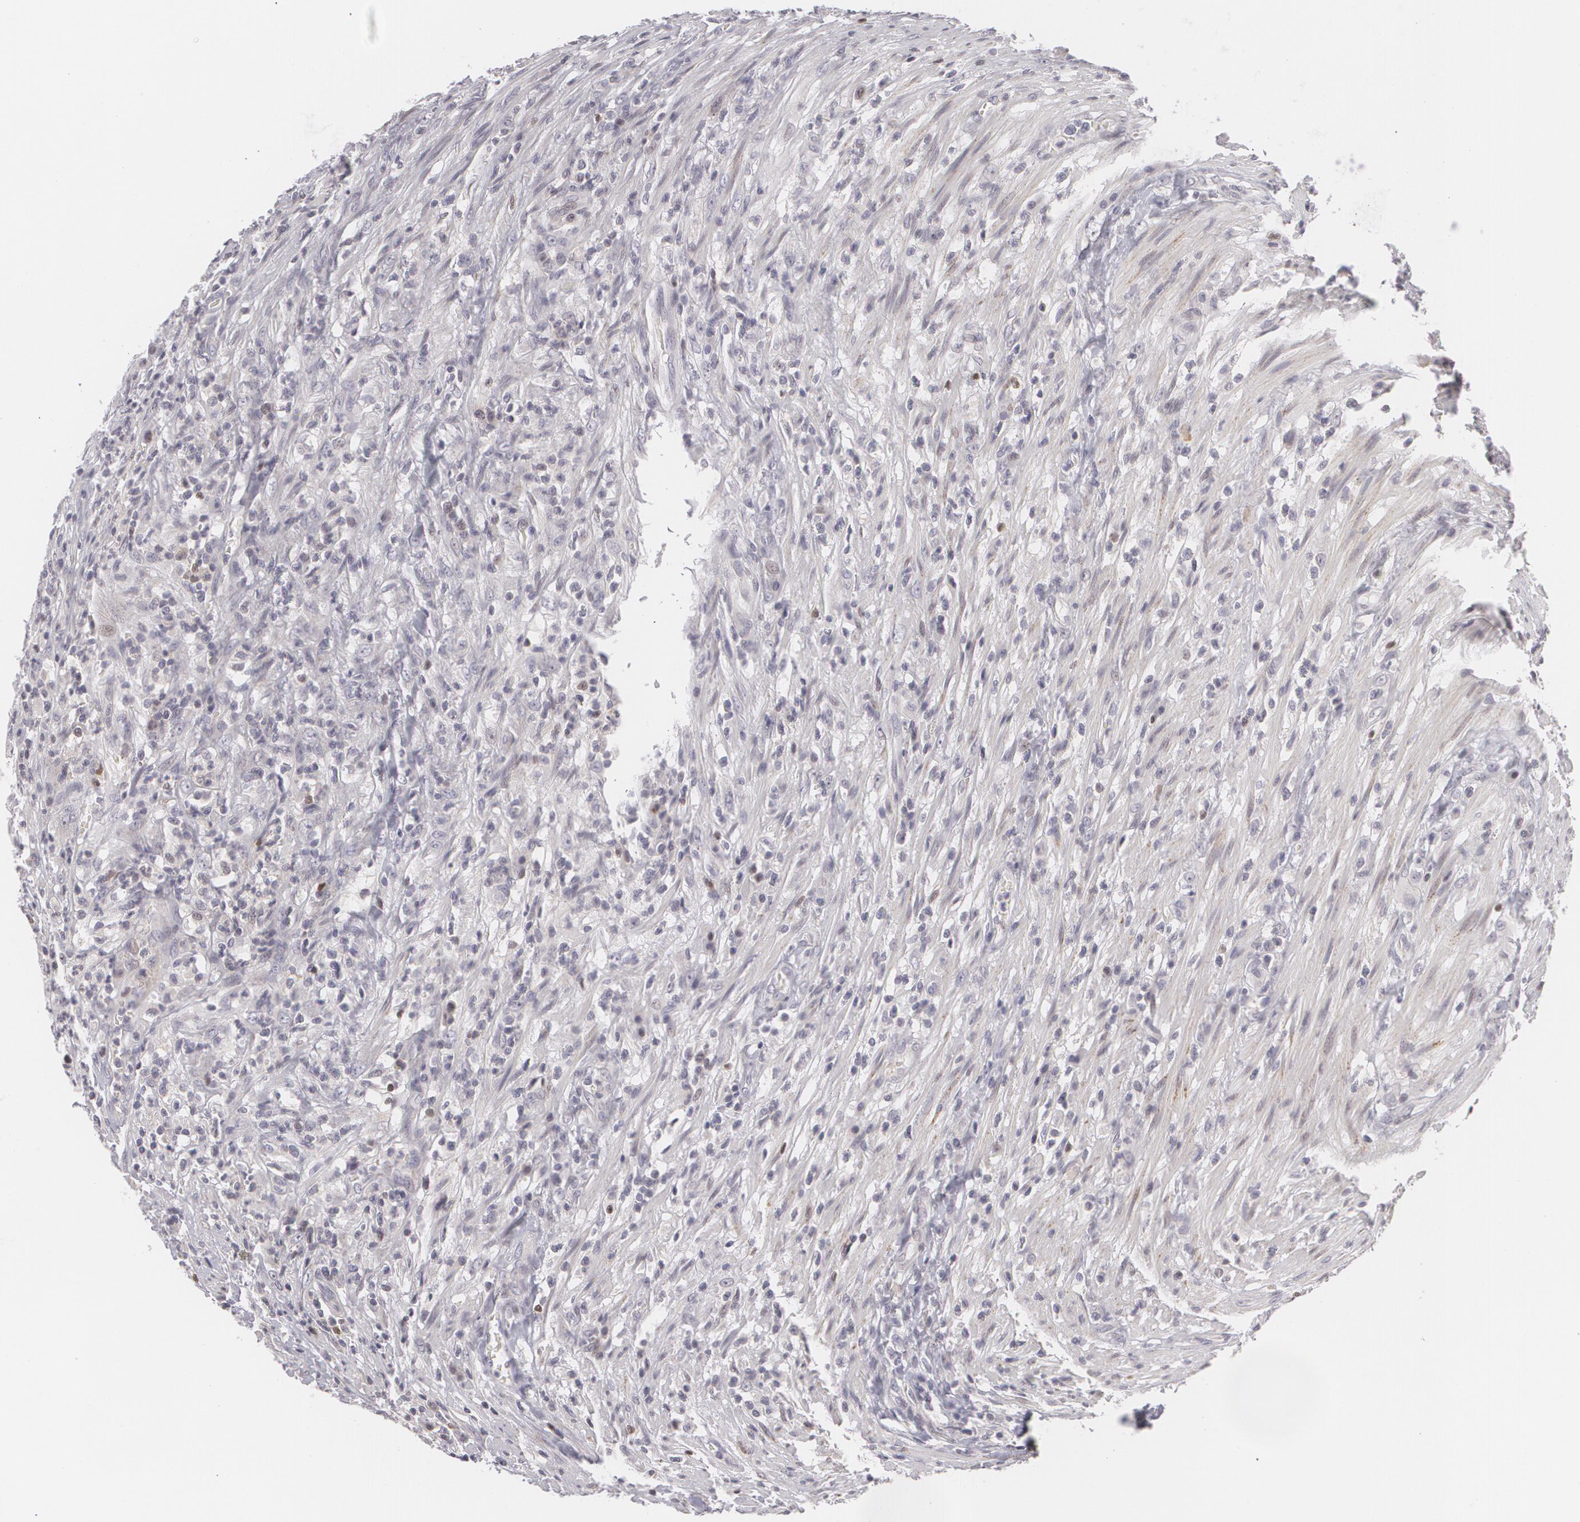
{"staining": {"intensity": "weak", "quantity": "<25%", "location": "nuclear"}, "tissue": "colorectal cancer", "cell_type": "Tumor cells", "image_type": "cancer", "snomed": [{"axis": "morphology", "description": "Adenocarcinoma, NOS"}, {"axis": "topography", "description": "Colon"}], "caption": "An IHC histopathology image of adenocarcinoma (colorectal) is shown. There is no staining in tumor cells of adenocarcinoma (colorectal).", "gene": "ZBTB16", "patient": {"sex": "male", "age": 54}}